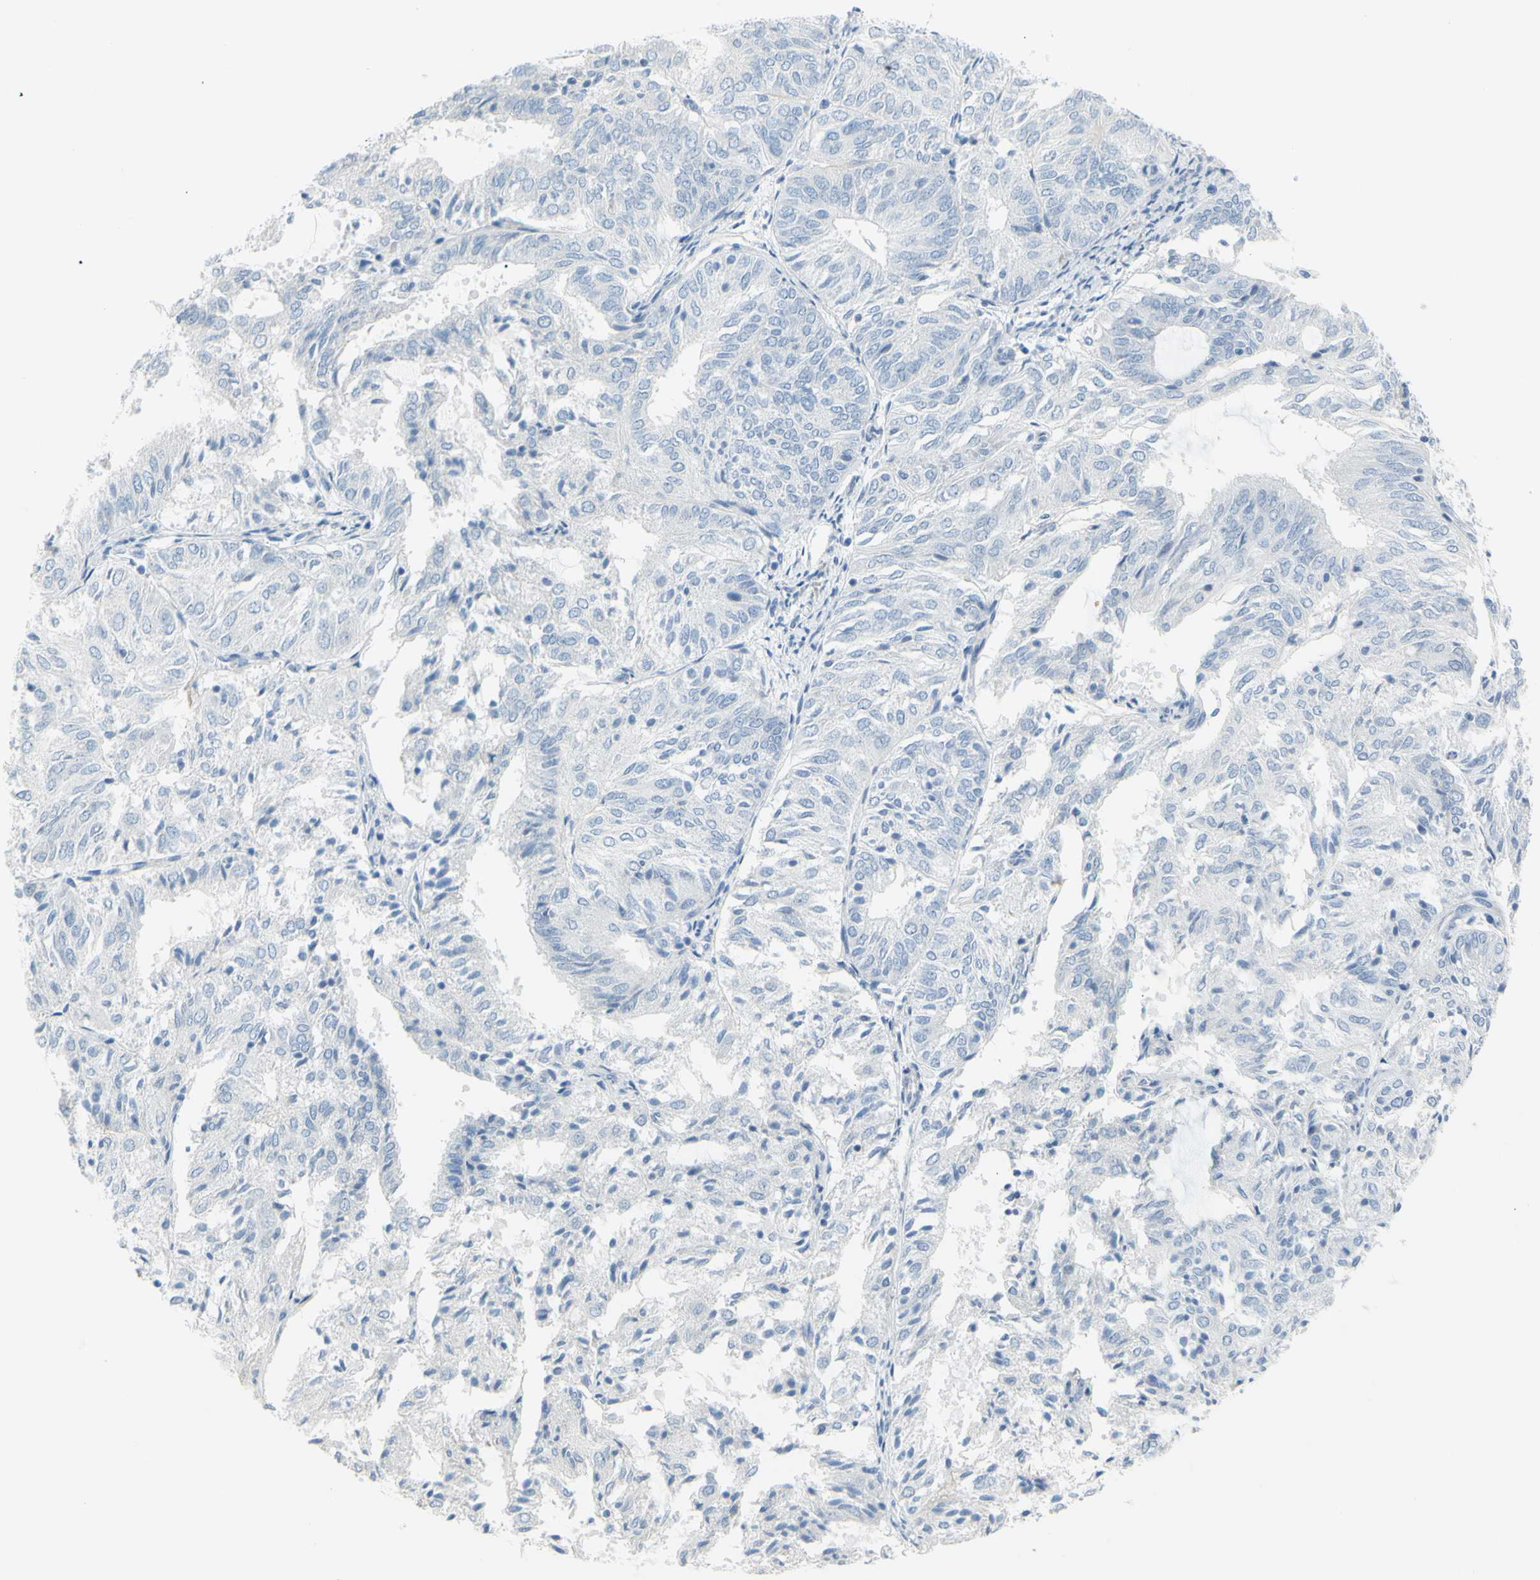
{"staining": {"intensity": "negative", "quantity": "none", "location": "none"}, "tissue": "endometrial cancer", "cell_type": "Tumor cells", "image_type": "cancer", "snomed": [{"axis": "morphology", "description": "Adenocarcinoma, NOS"}, {"axis": "topography", "description": "Uterus"}], "caption": "A micrograph of endometrial cancer (adenocarcinoma) stained for a protein exhibits no brown staining in tumor cells.", "gene": "DCT", "patient": {"sex": "female", "age": 60}}